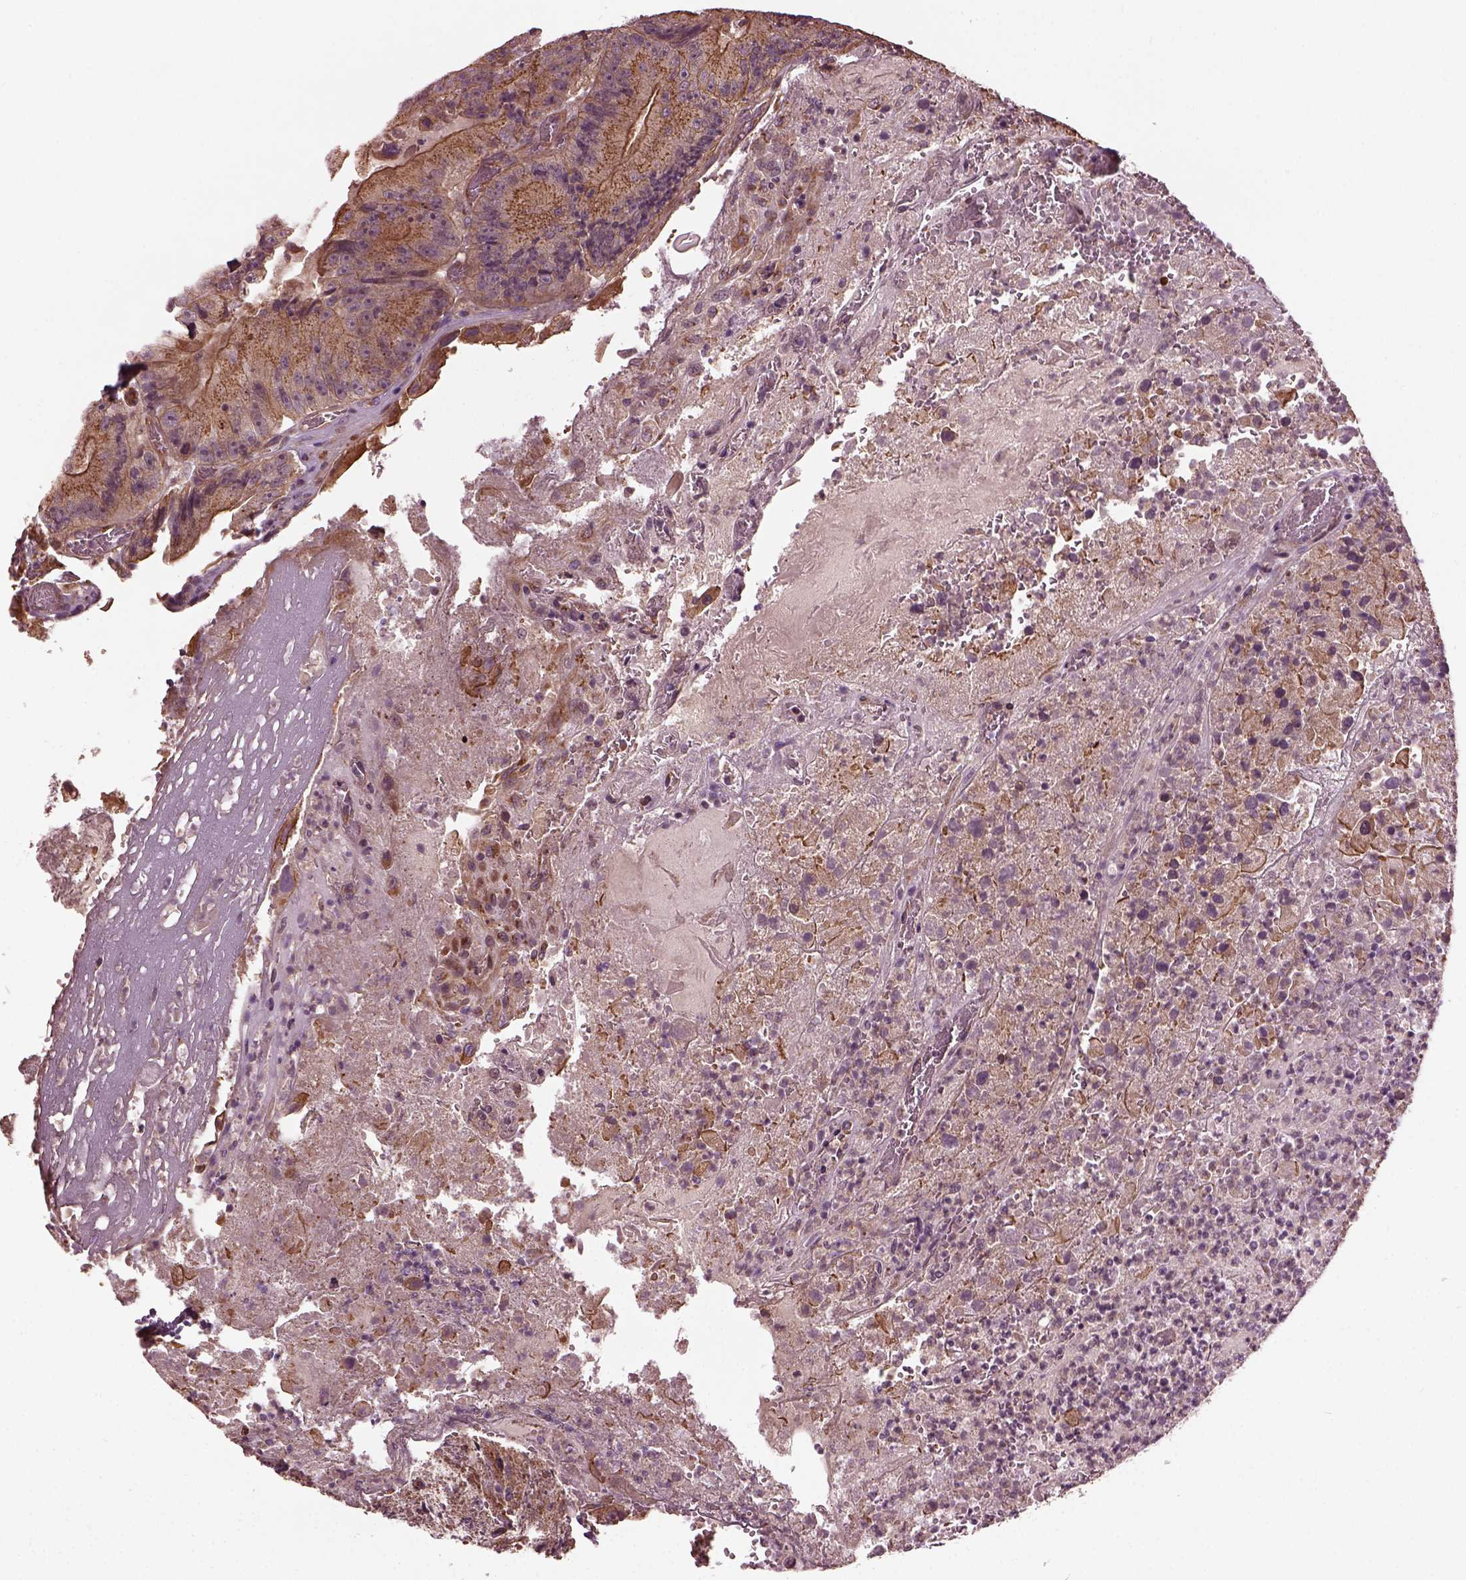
{"staining": {"intensity": "moderate", "quantity": "25%-75%", "location": "cytoplasmic/membranous"}, "tissue": "colorectal cancer", "cell_type": "Tumor cells", "image_type": "cancer", "snomed": [{"axis": "morphology", "description": "Adenocarcinoma, NOS"}, {"axis": "topography", "description": "Colon"}], "caption": "Tumor cells reveal medium levels of moderate cytoplasmic/membranous staining in about 25%-75% of cells in adenocarcinoma (colorectal). Immunohistochemistry (ihc) stains the protein of interest in brown and the nuclei are stained blue.", "gene": "RUFY3", "patient": {"sex": "female", "age": 86}}